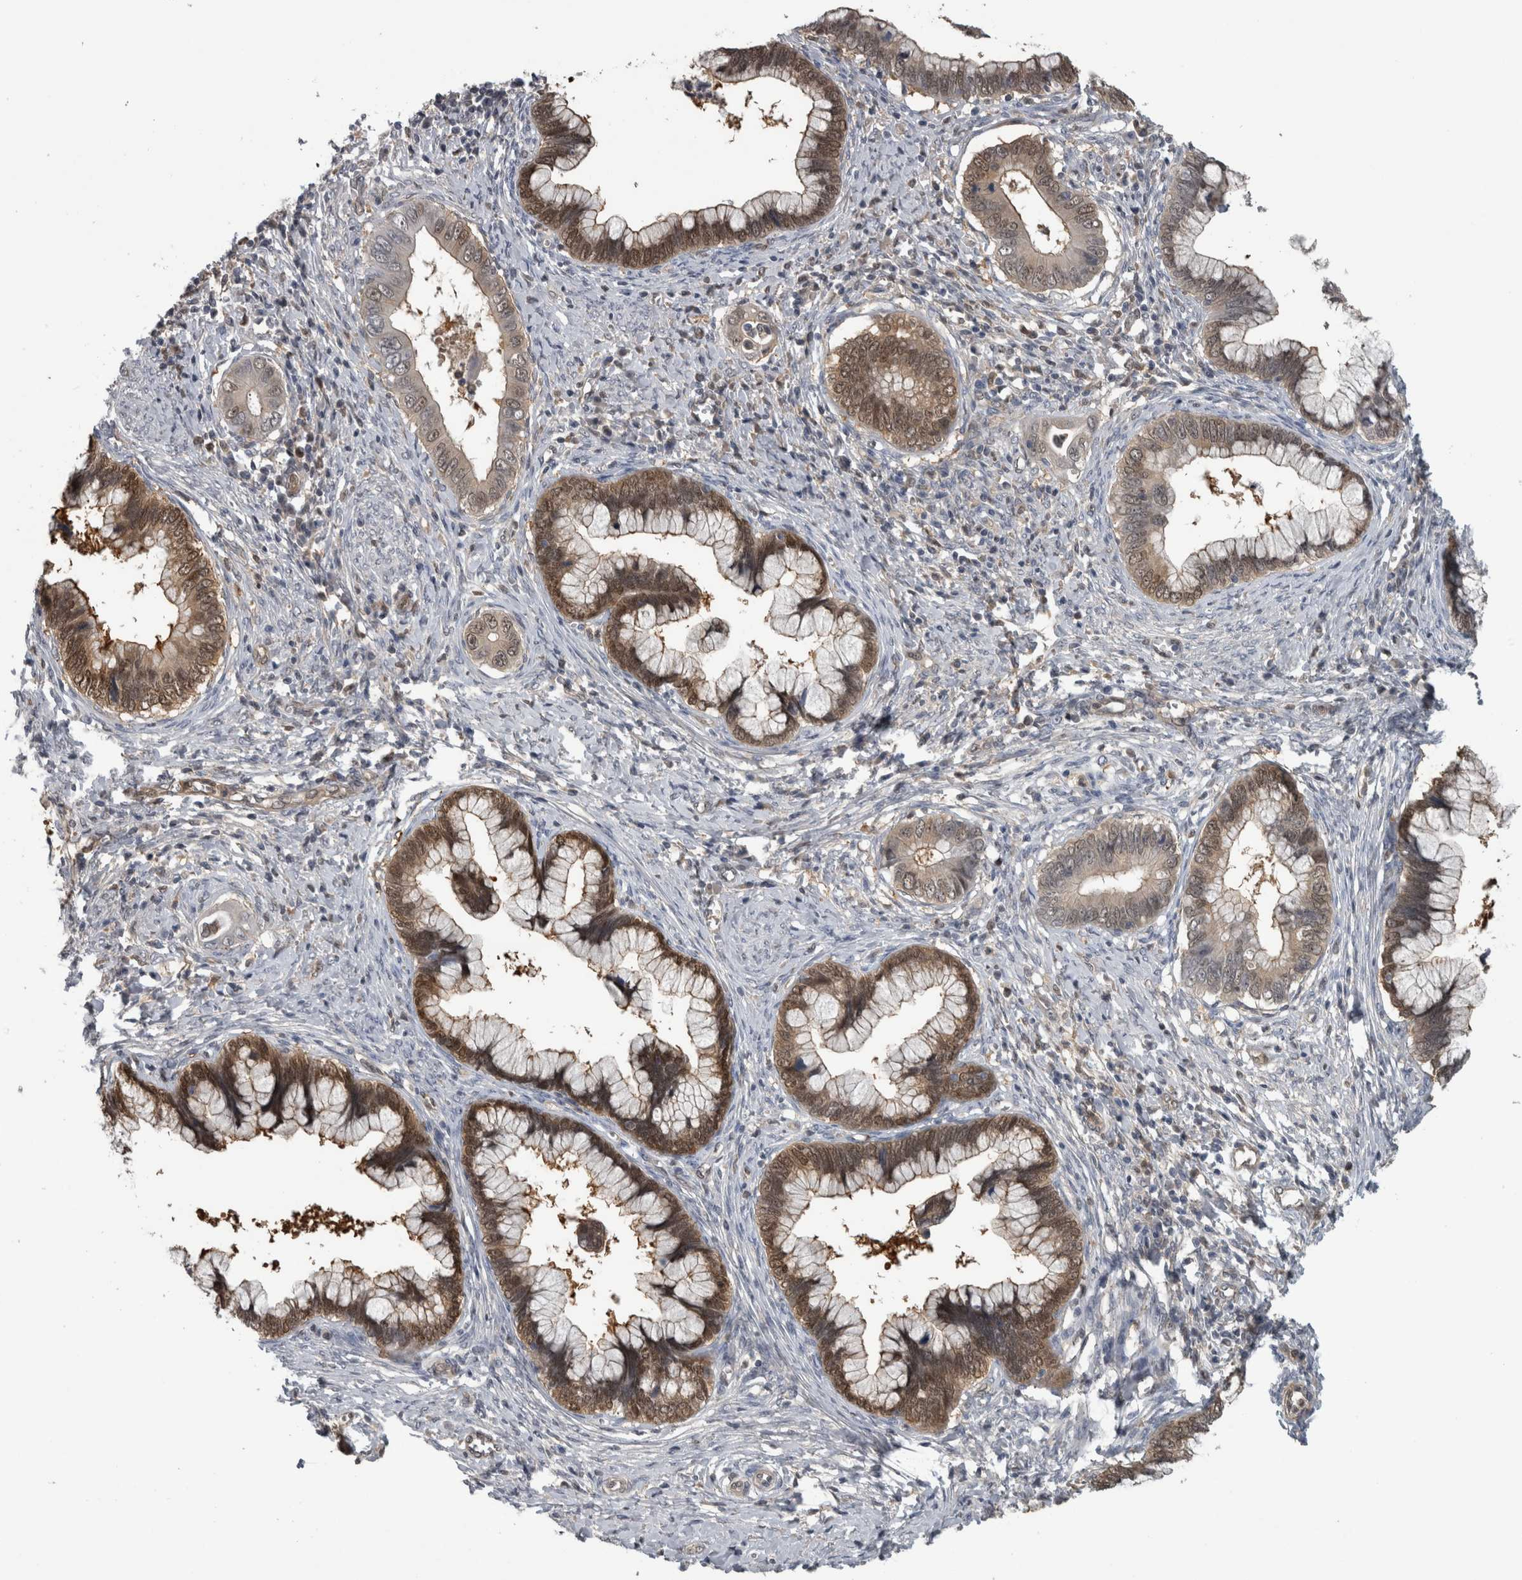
{"staining": {"intensity": "moderate", "quantity": ">75%", "location": "cytoplasmic/membranous,nuclear"}, "tissue": "cervical cancer", "cell_type": "Tumor cells", "image_type": "cancer", "snomed": [{"axis": "morphology", "description": "Adenocarcinoma, NOS"}, {"axis": "topography", "description": "Cervix"}], "caption": "DAB immunohistochemical staining of cervical cancer (adenocarcinoma) displays moderate cytoplasmic/membranous and nuclear protein positivity in approximately >75% of tumor cells.", "gene": "NAPRT", "patient": {"sex": "female", "age": 44}}